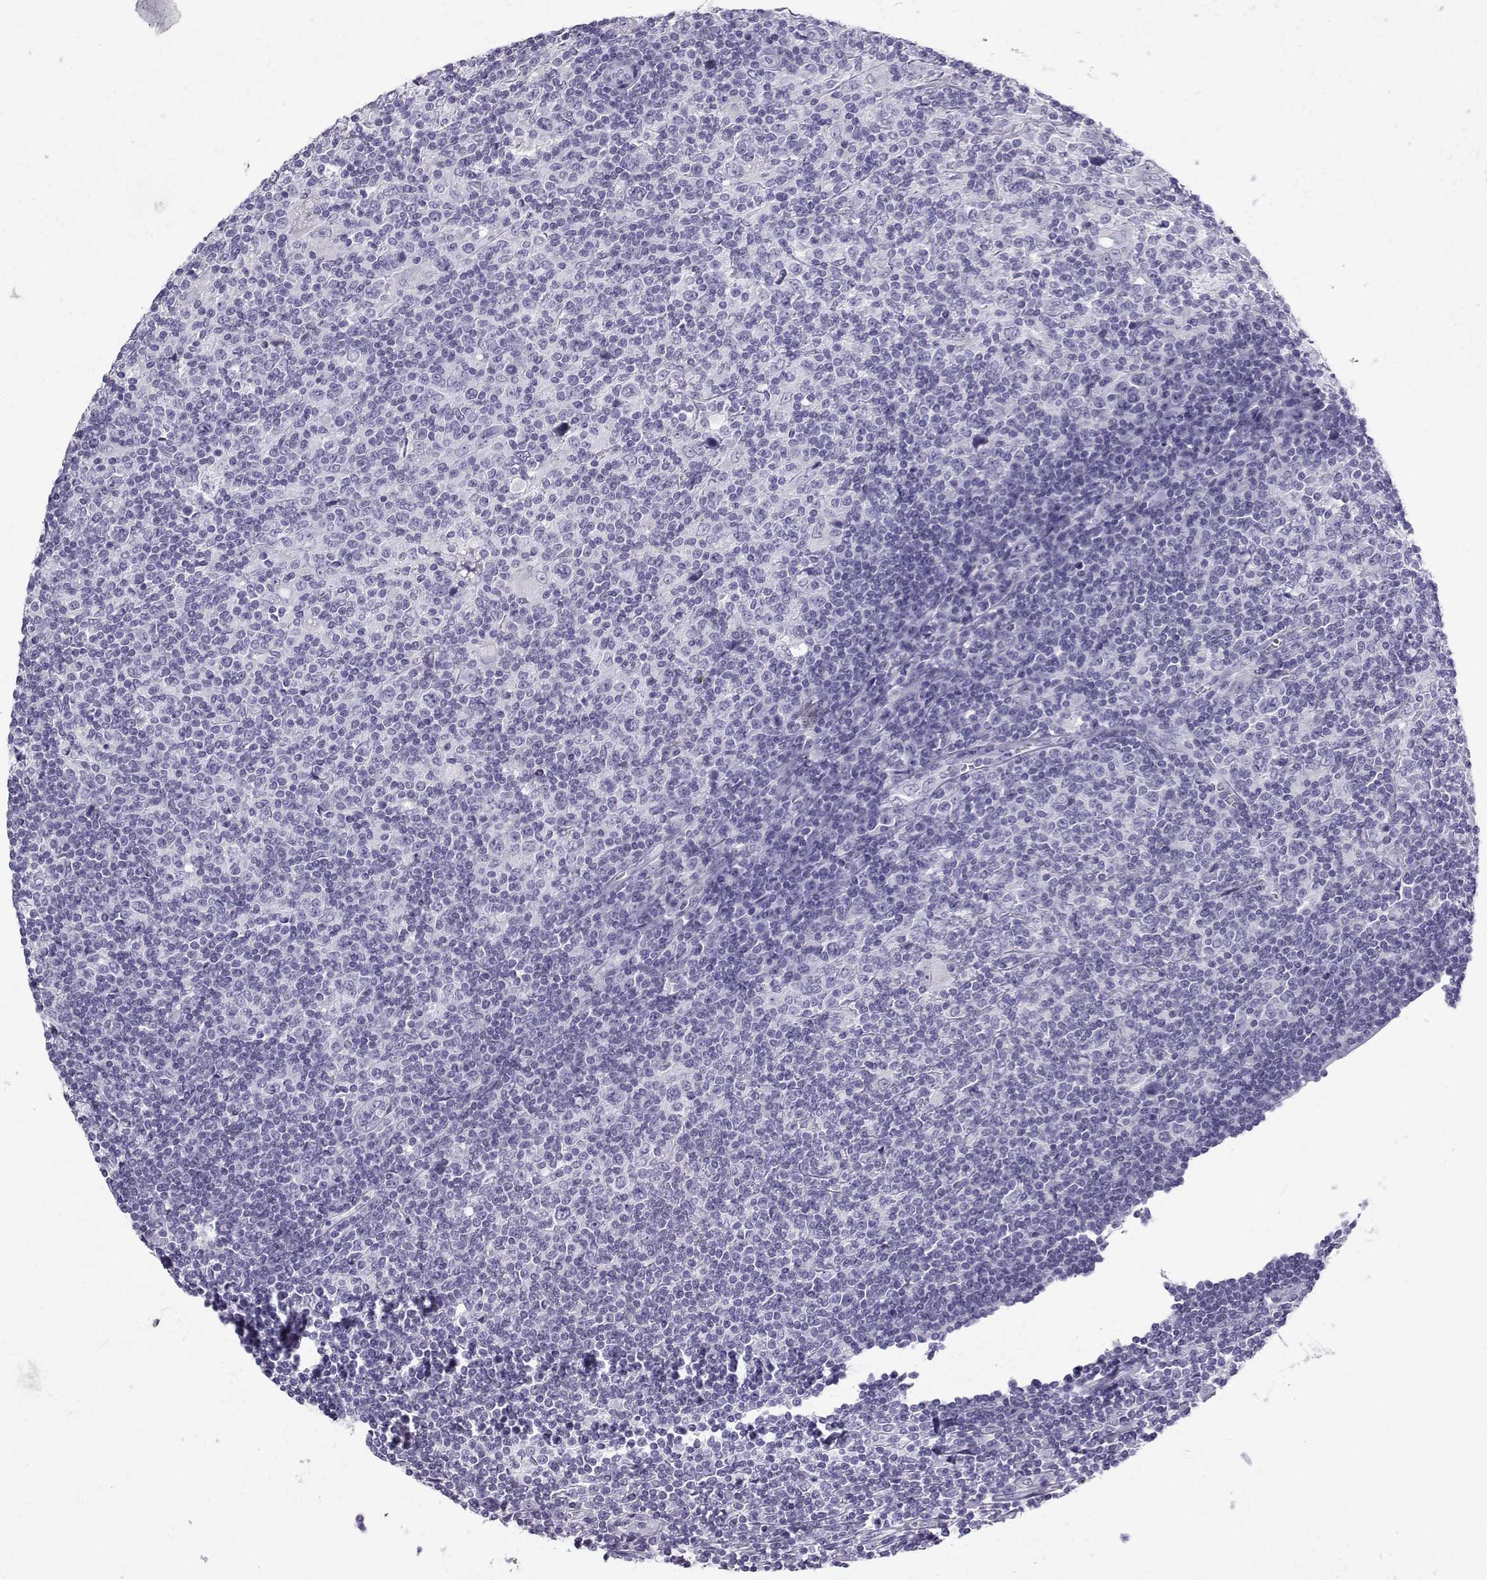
{"staining": {"intensity": "negative", "quantity": "none", "location": "none"}, "tissue": "lymphoma", "cell_type": "Tumor cells", "image_type": "cancer", "snomed": [{"axis": "morphology", "description": "Hodgkin's disease, NOS"}, {"axis": "topography", "description": "Lymph node"}], "caption": "Immunohistochemistry (IHC) histopathology image of neoplastic tissue: human lymphoma stained with DAB (3,3'-diaminobenzidine) demonstrates no significant protein positivity in tumor cells.", "gene": "NEFL", "patient": {"sex": "male", "age": 40}}